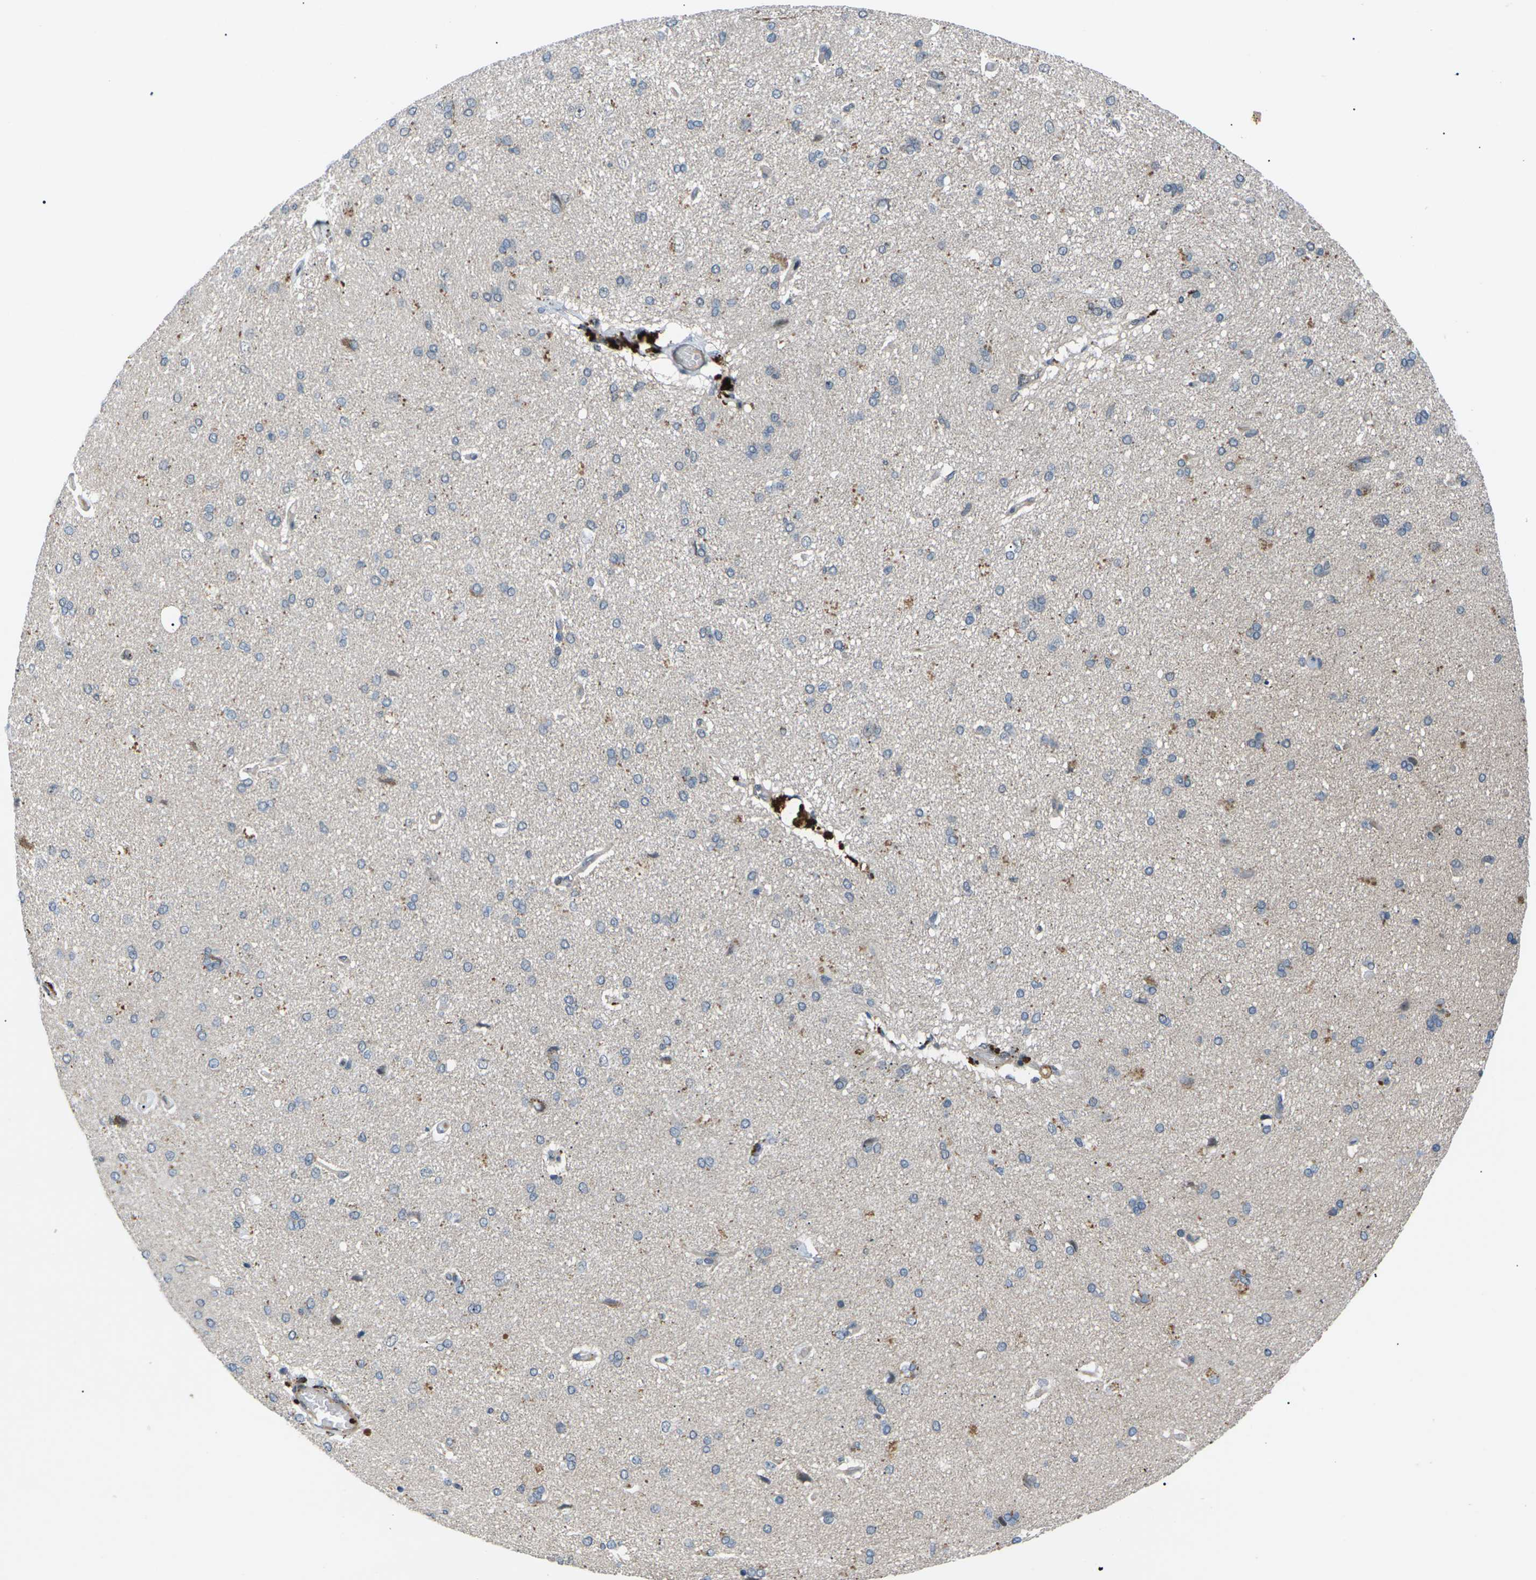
{"staining": {"intensity": "negative", "quantity": "none", "location": "none"}, "tissue": "cerebral cortex", "cell_type": "Endothelial cells", "image_type": "normal", "snomed": [{"axis": "morphology", "description": "Normal tissue, NOS"}, {"axis": "topography", "description": "Cerebral cortex"}], "caption": "Immunohistochemistry (IHC) micrograph of unremarkable cerebral cortex: cerebral cortex stained with DAB (3,3'-diaminobenzidine) demonstrates no significant protein staining in endothelial cells.", "gene": "RPS6KA3", "patient": {"sex": "male", "age": 62}}